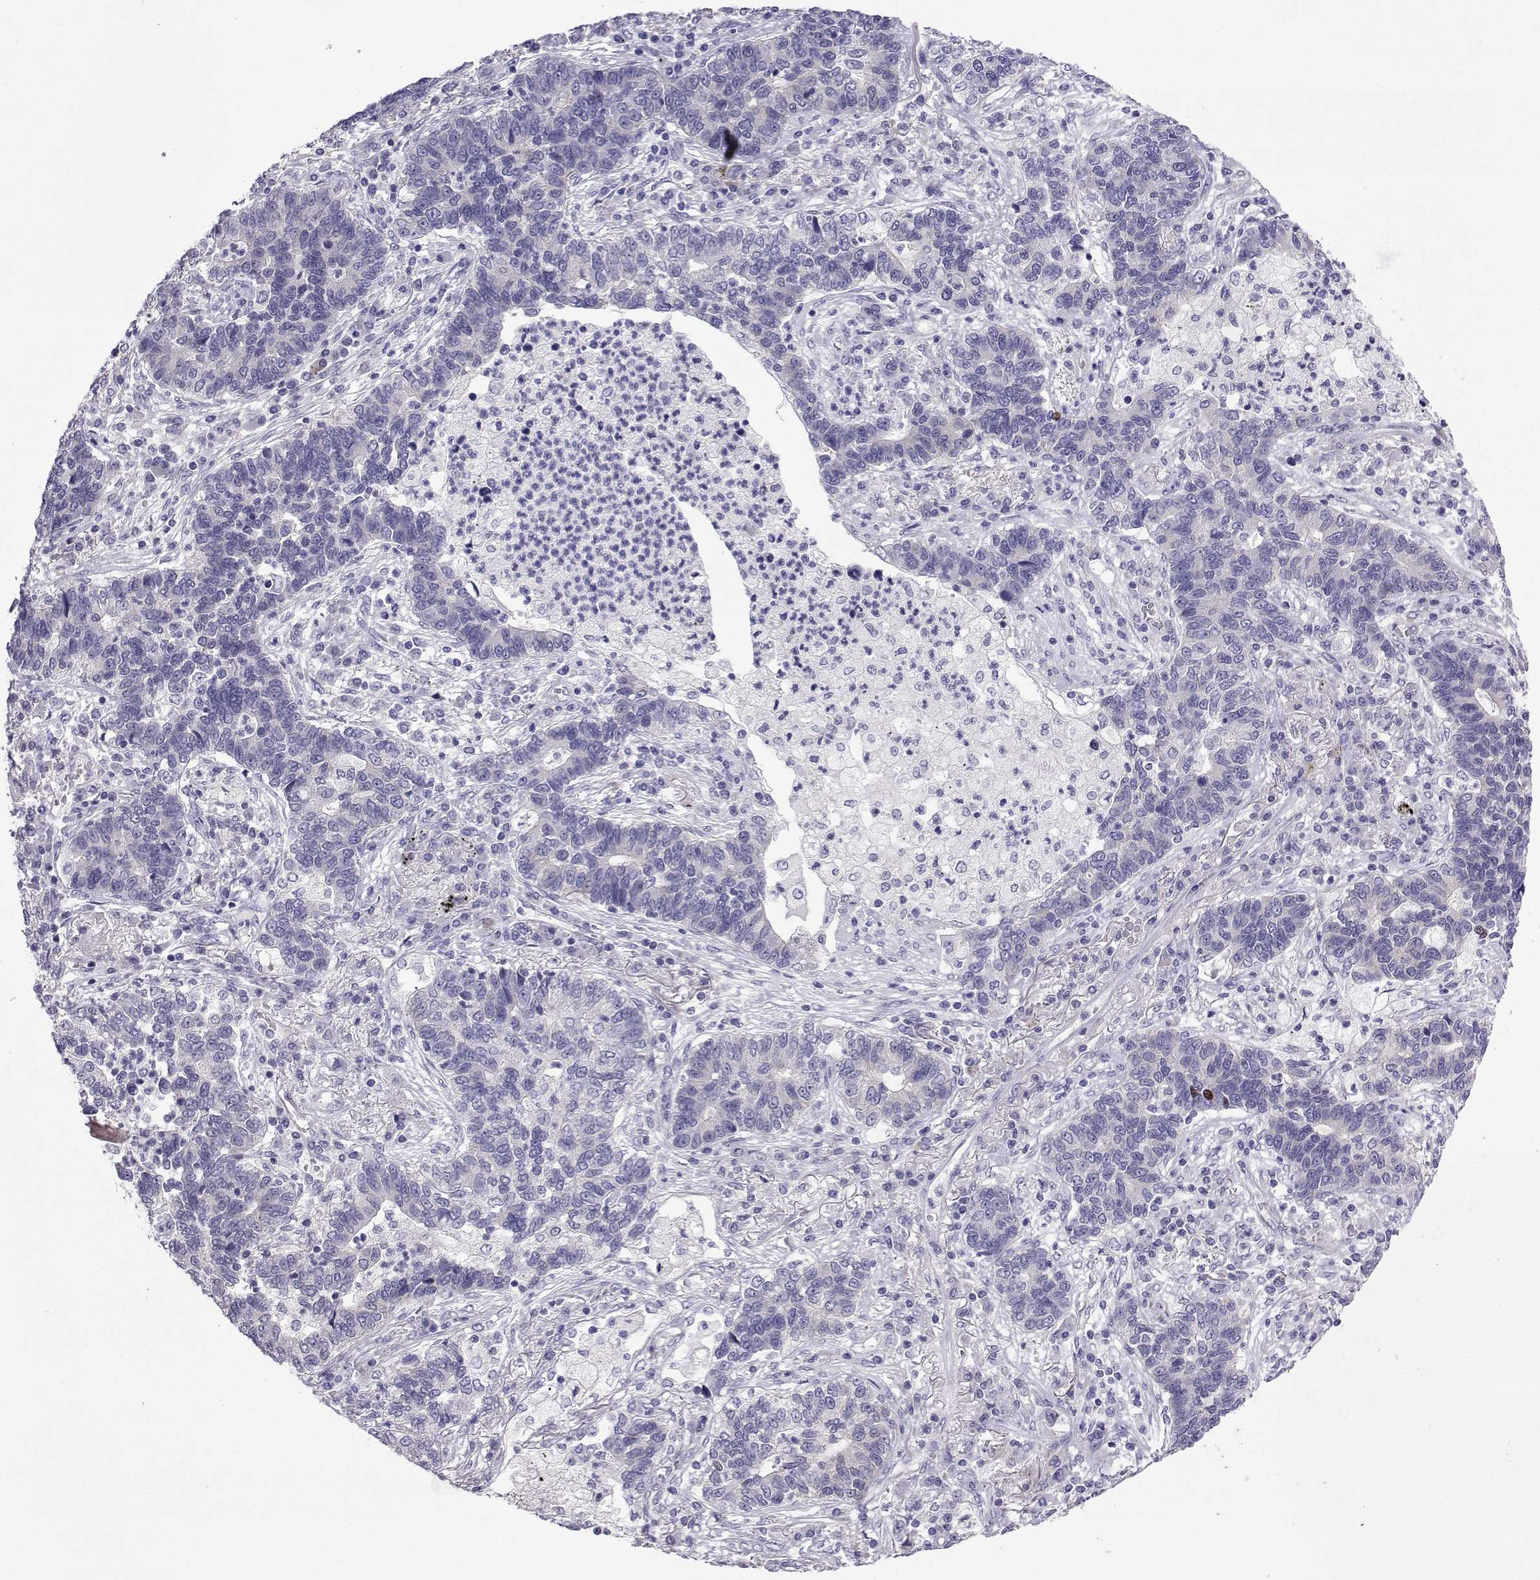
{"staining": {"intensity": "negative", "quantity": "none", "location": "none"}, "tissue": "lung cancer", "cell_type": "Tumor cells", "image_type": "cancer", "snomed": [{"axis": "morphology", "description": "Adenocarcinoma, NOS"}, {"axis": "topography", "description": "Lung"}], "caption": "Lung cancer (adenocarcinoma) was stained to show a protein in brown. There is no significant expression in tumor cells.", "gene": "COL22A1", "patient": {"sex": "female", "age": 57}}